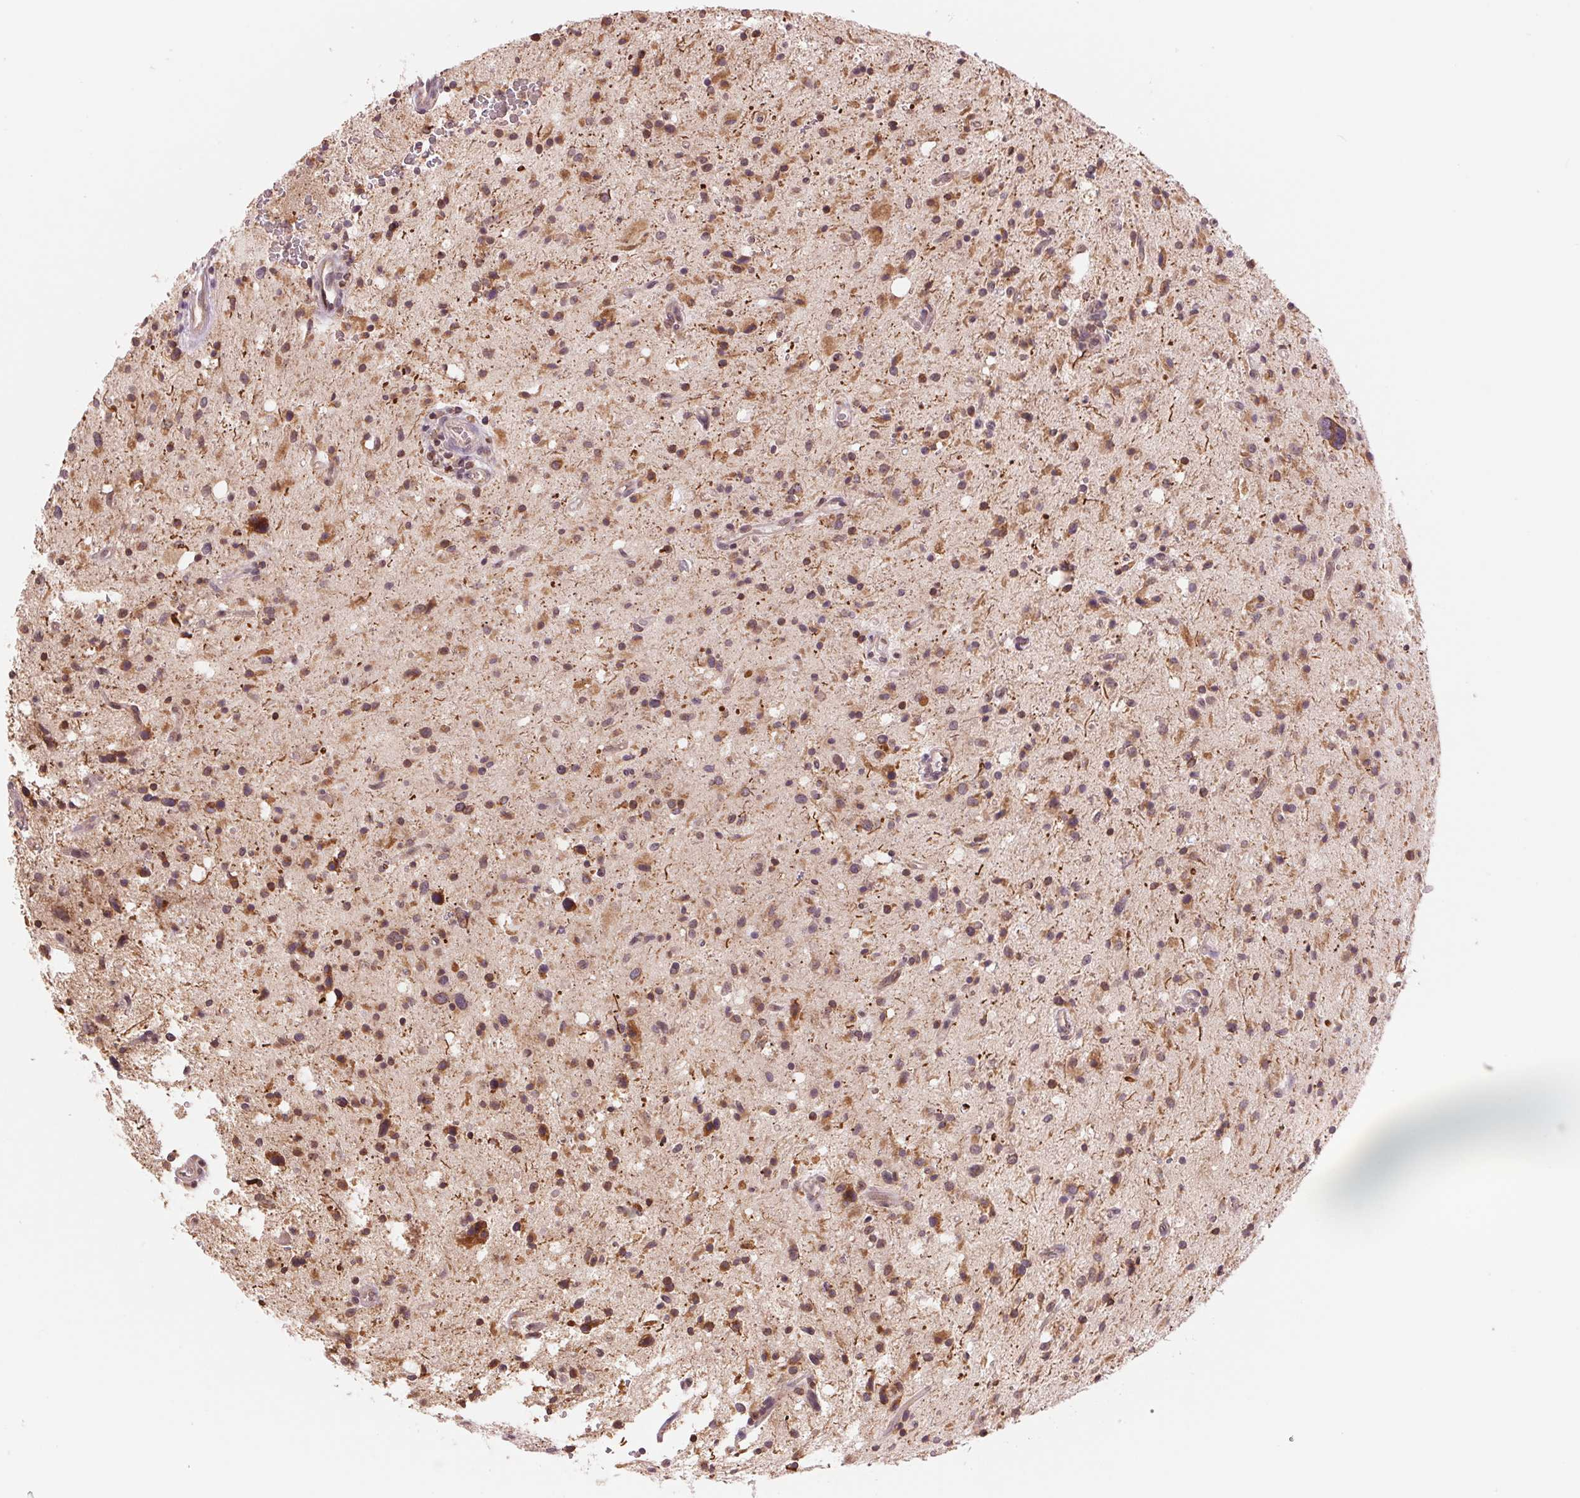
{"staining": {"intensity": "moderate", "quantity": "25%-75%", "location": "cytoplasmic/membranous"}, "tissue": "glioma", "cell_type": "Tumor cells", "image_type": "cancer", "snomed": [{"axis": "morphology", "description": "Glioma, malignant, Low grade"}, {"axis": "topography", "description": "Brain"}], "caption": "Human glioma stained with a brown dye shows moderate cytoplasmic/membranous positive staining in about 25%-75% of tumor cells.", "gene": "TECR", "patient": {"sex": "female", "age": 58}}